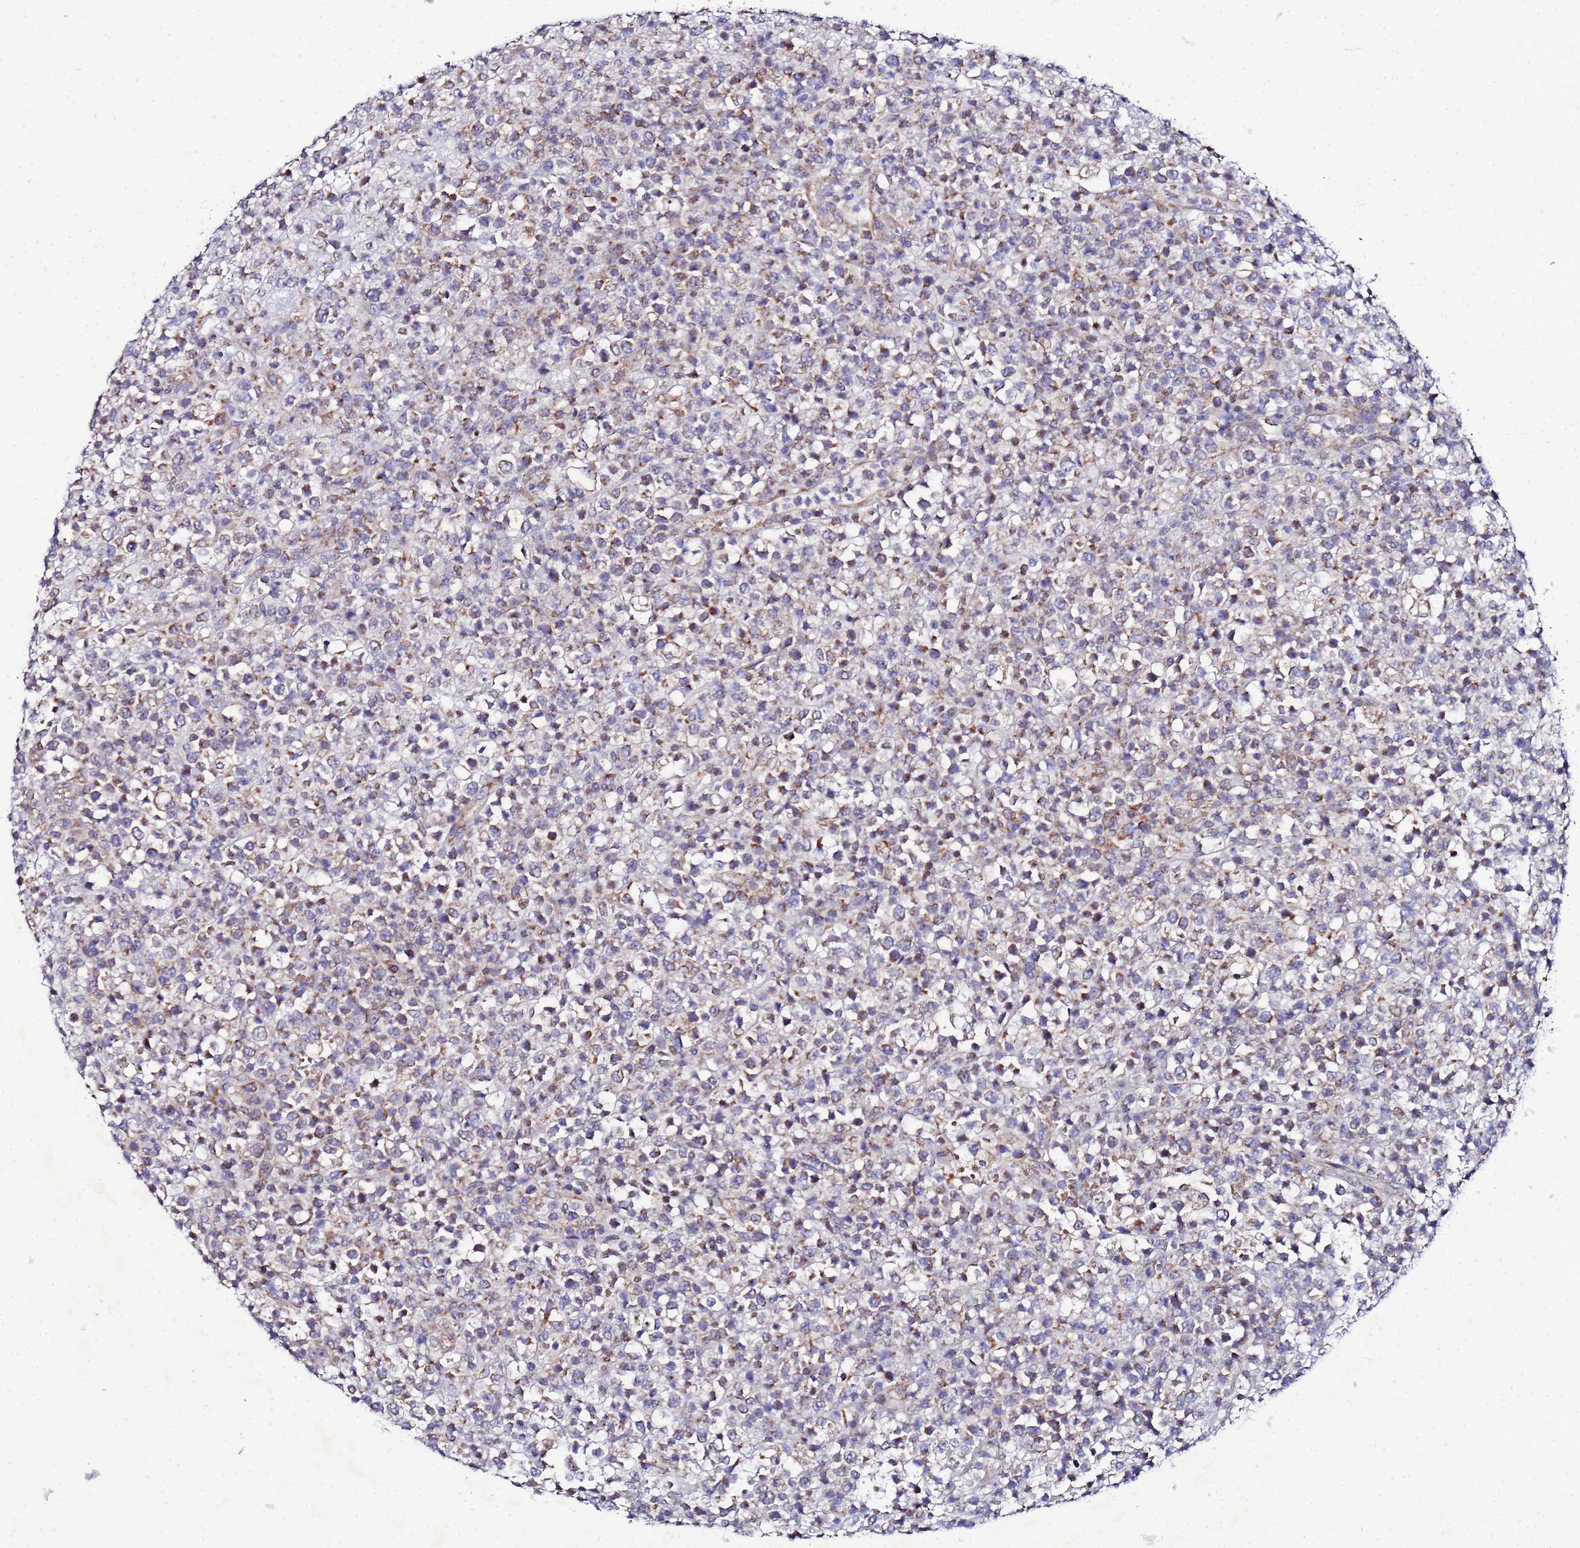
{"staining": {"intensity": "moderate", "quantity": "25%-75%", "location": "cytoplasmic/membranous"}, "tissue": "lymphoma", "cell_type": "Tumor cells", "image_type": "cancer", "snomed": [{"axis": "morphology", "description": "Malignant lymphoma, non-Hodgkin's type, High grade"}, {"axis": "topography", "description": "Colon"}], "caption": "Immunohistochemistry (IHC) (DAB (3,3'-diaminobenzidine)) staining of human malignant lymphoma, non-Hodgkin's type (high-grade) exhibits moderate cytoplasmic/membranous protein staining in approximately 25%-75% of tumor cells.", "gene": "FAHD2A", "patient": {"sex": "female", "age": 53}}